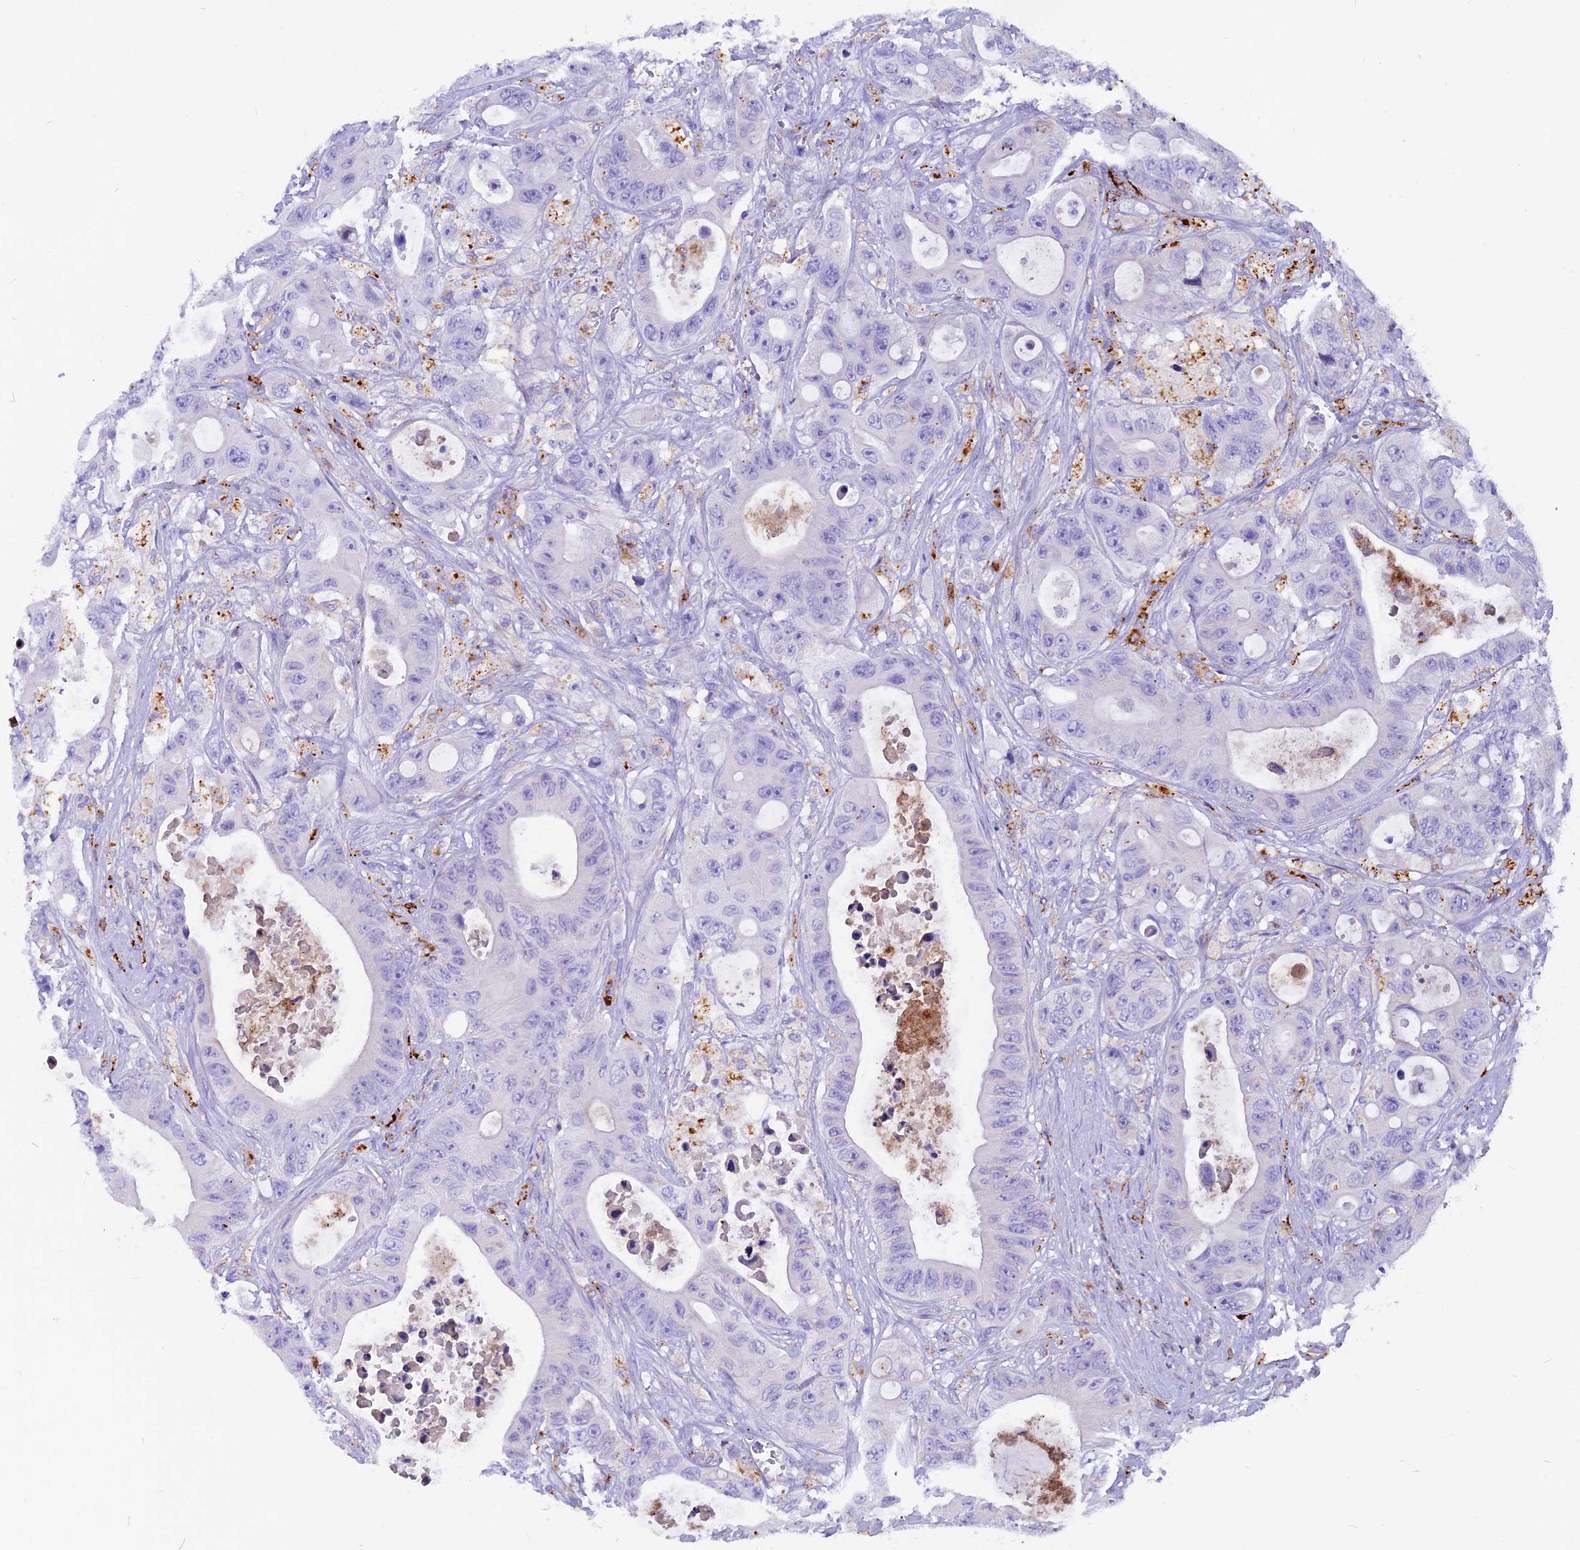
{"staining": {"intensity": "negative", "quantity": "none", "location": "none"}, "tissue": "colorectal cancer", "cell_type": "Tumor cells", "image_type": "cancer", "snomed": [{"axis": "morphology", "description": "Adenocarcinoma, NOS"}, {"axis": "topography", "description": "Colon"}], "caption": "This is an immunohistochemistry (IHC) micrograph of human adenocarcinoma (colorectal). There is no staining in tumor cells.", "gene": "THRSP", "patient": {"sex": "female", "age": 46}}